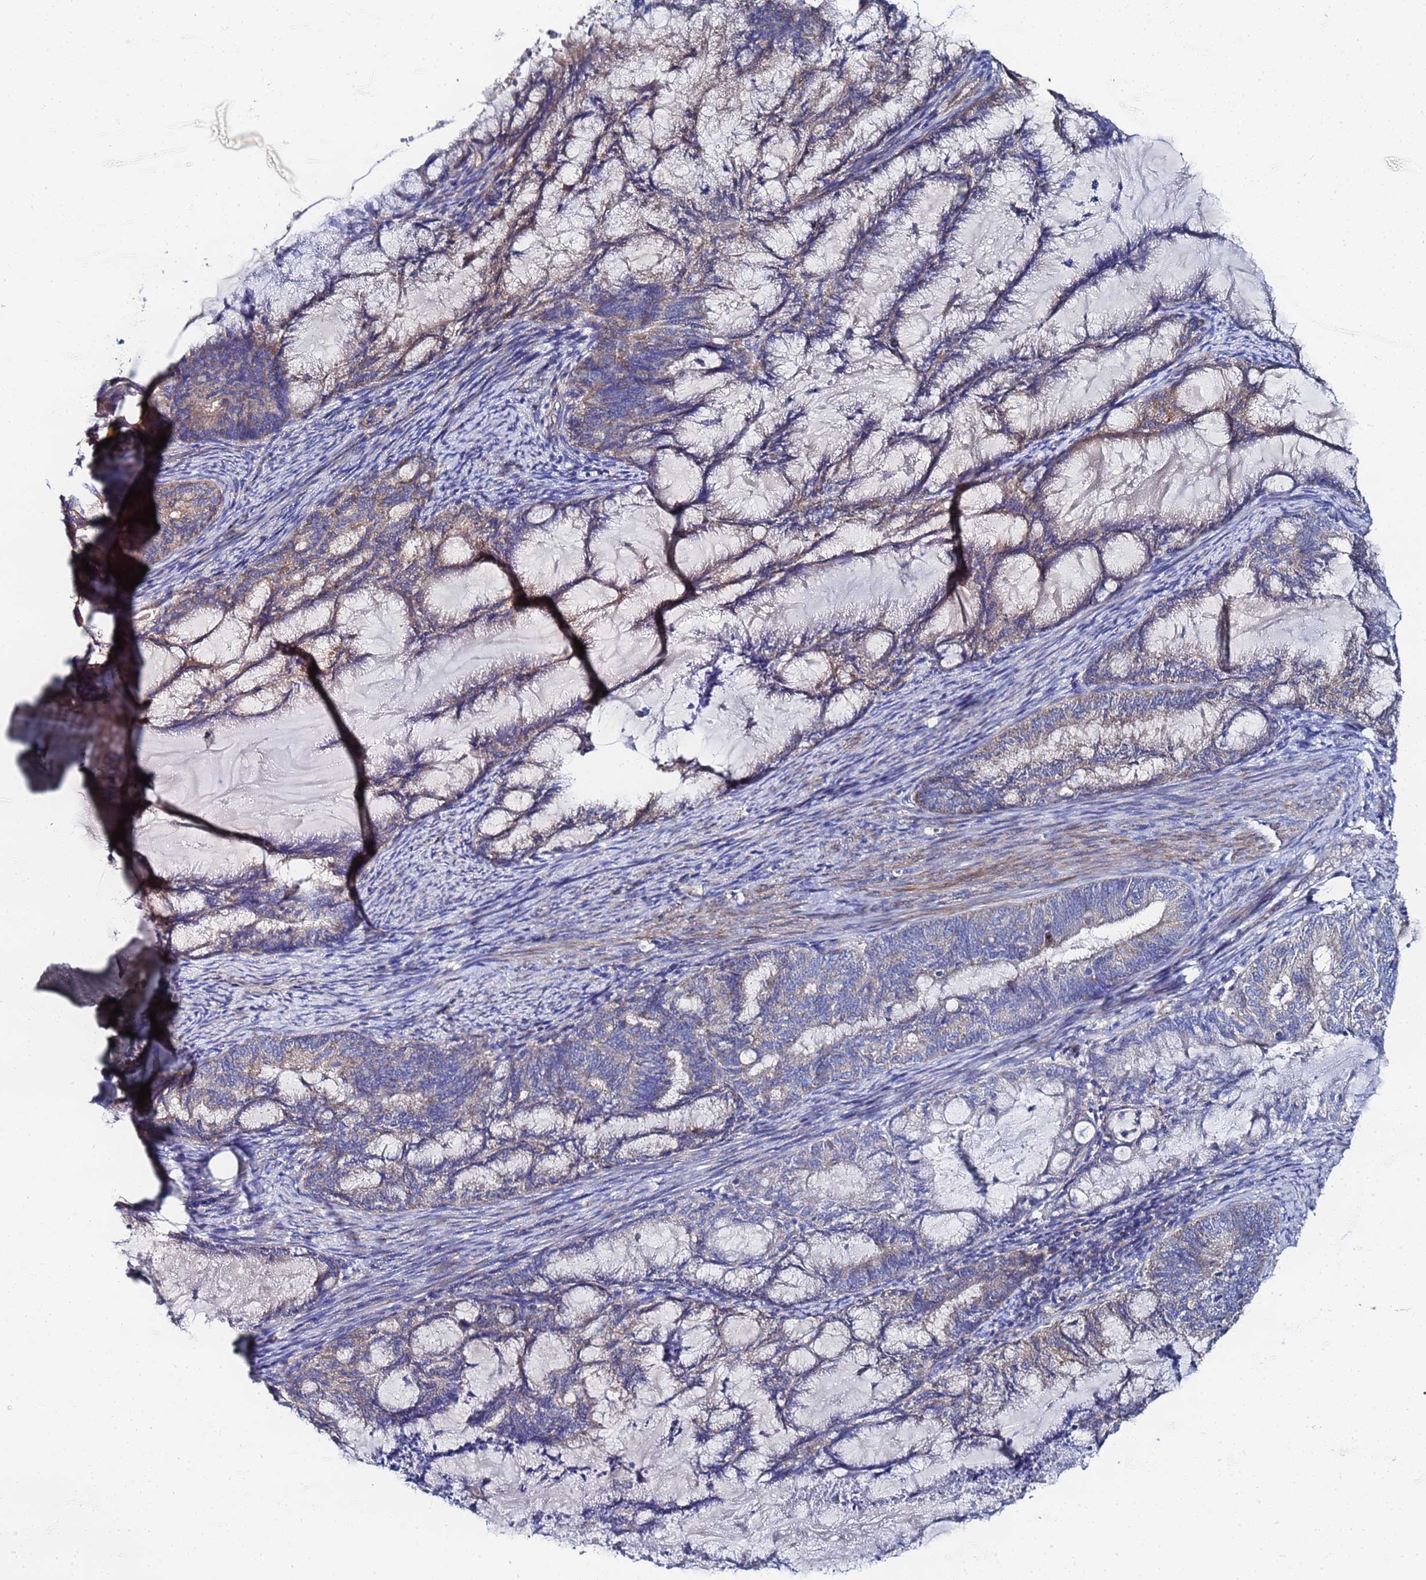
{"staining": {"intensity": "weak", "quantity": "25%-75%", "location": "cytoplasmic/membranous"}, "tissue": "endometrial cancer", "cell_type": "Tumor cells", "image_type": "cancer", "snomed": [{"axis": "morphology", "description": "Adenocarcinoma, NOS"}, {"axis": "topography", "description": "Endometrium"}], "caption": "A histopathology image of adenocarcinoma (endometrial) stained for a protein reveals weak cytoplasmic/membranous brown staining in tumor cells. (DAB (3,3'-diaminobenzidine) IHC with brightfield microscopy, high magnification).", "gene": "FAHD2A", "patient": {"sex": "female", "age": 86}}